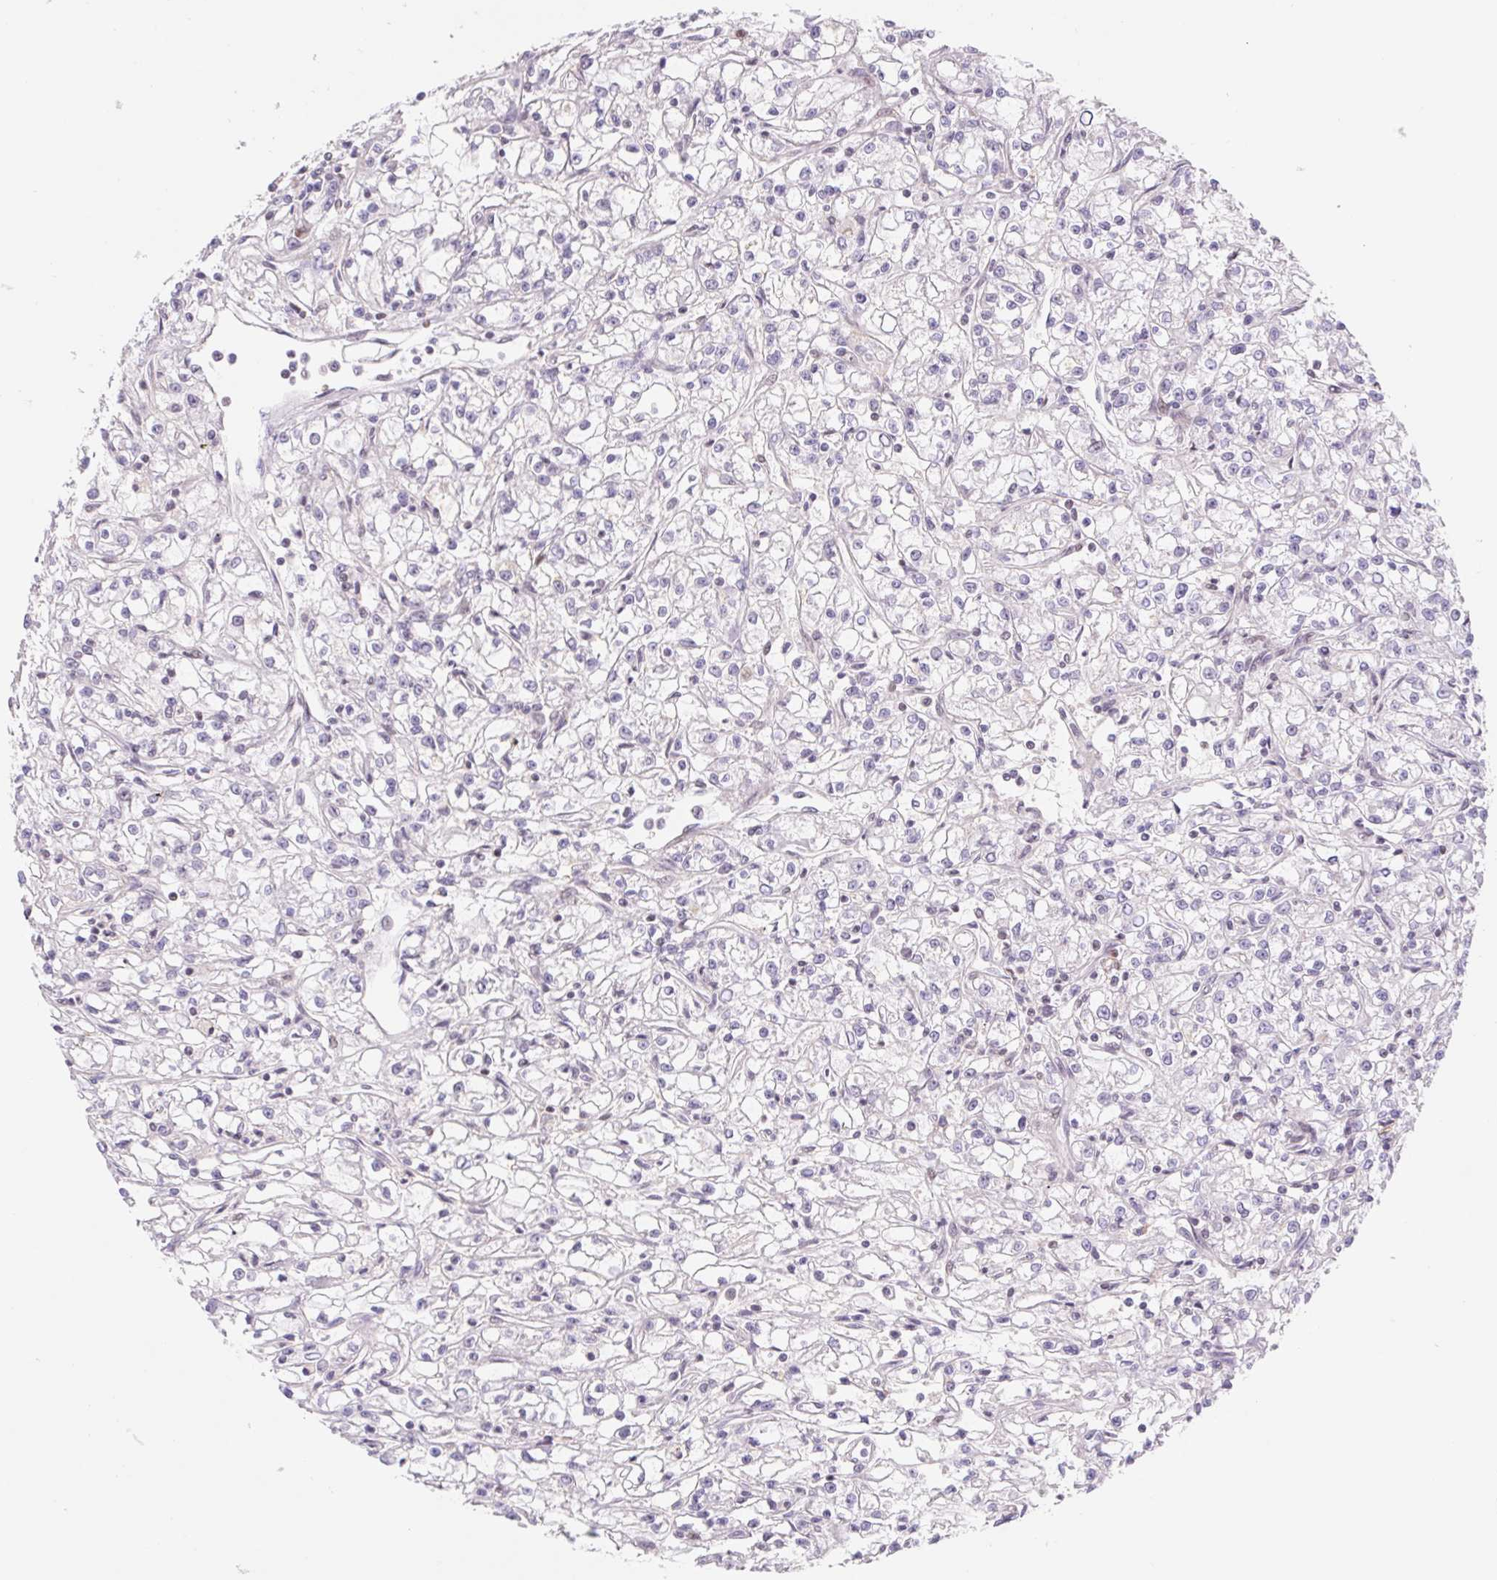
{"staining": {"intensity": "negative", "quantity": "none", "location": "none"}, "tissue": "renal cancer", "cell_type": "Tumor cells", "image_type": "cancer", "snomed": [{"axis": "morphology", "description": "Adenocarcinoma, NOS"}, {"axis": "topography", "description": "Kidney"}], "caption": "Renal adenocarcinoma was stained to show a protein in brown. There is no significant expression in tumor cells. Nuclei are stained in blue.", "gene": "TRERF1", "patient": {"sex": "female", "age": 59}}